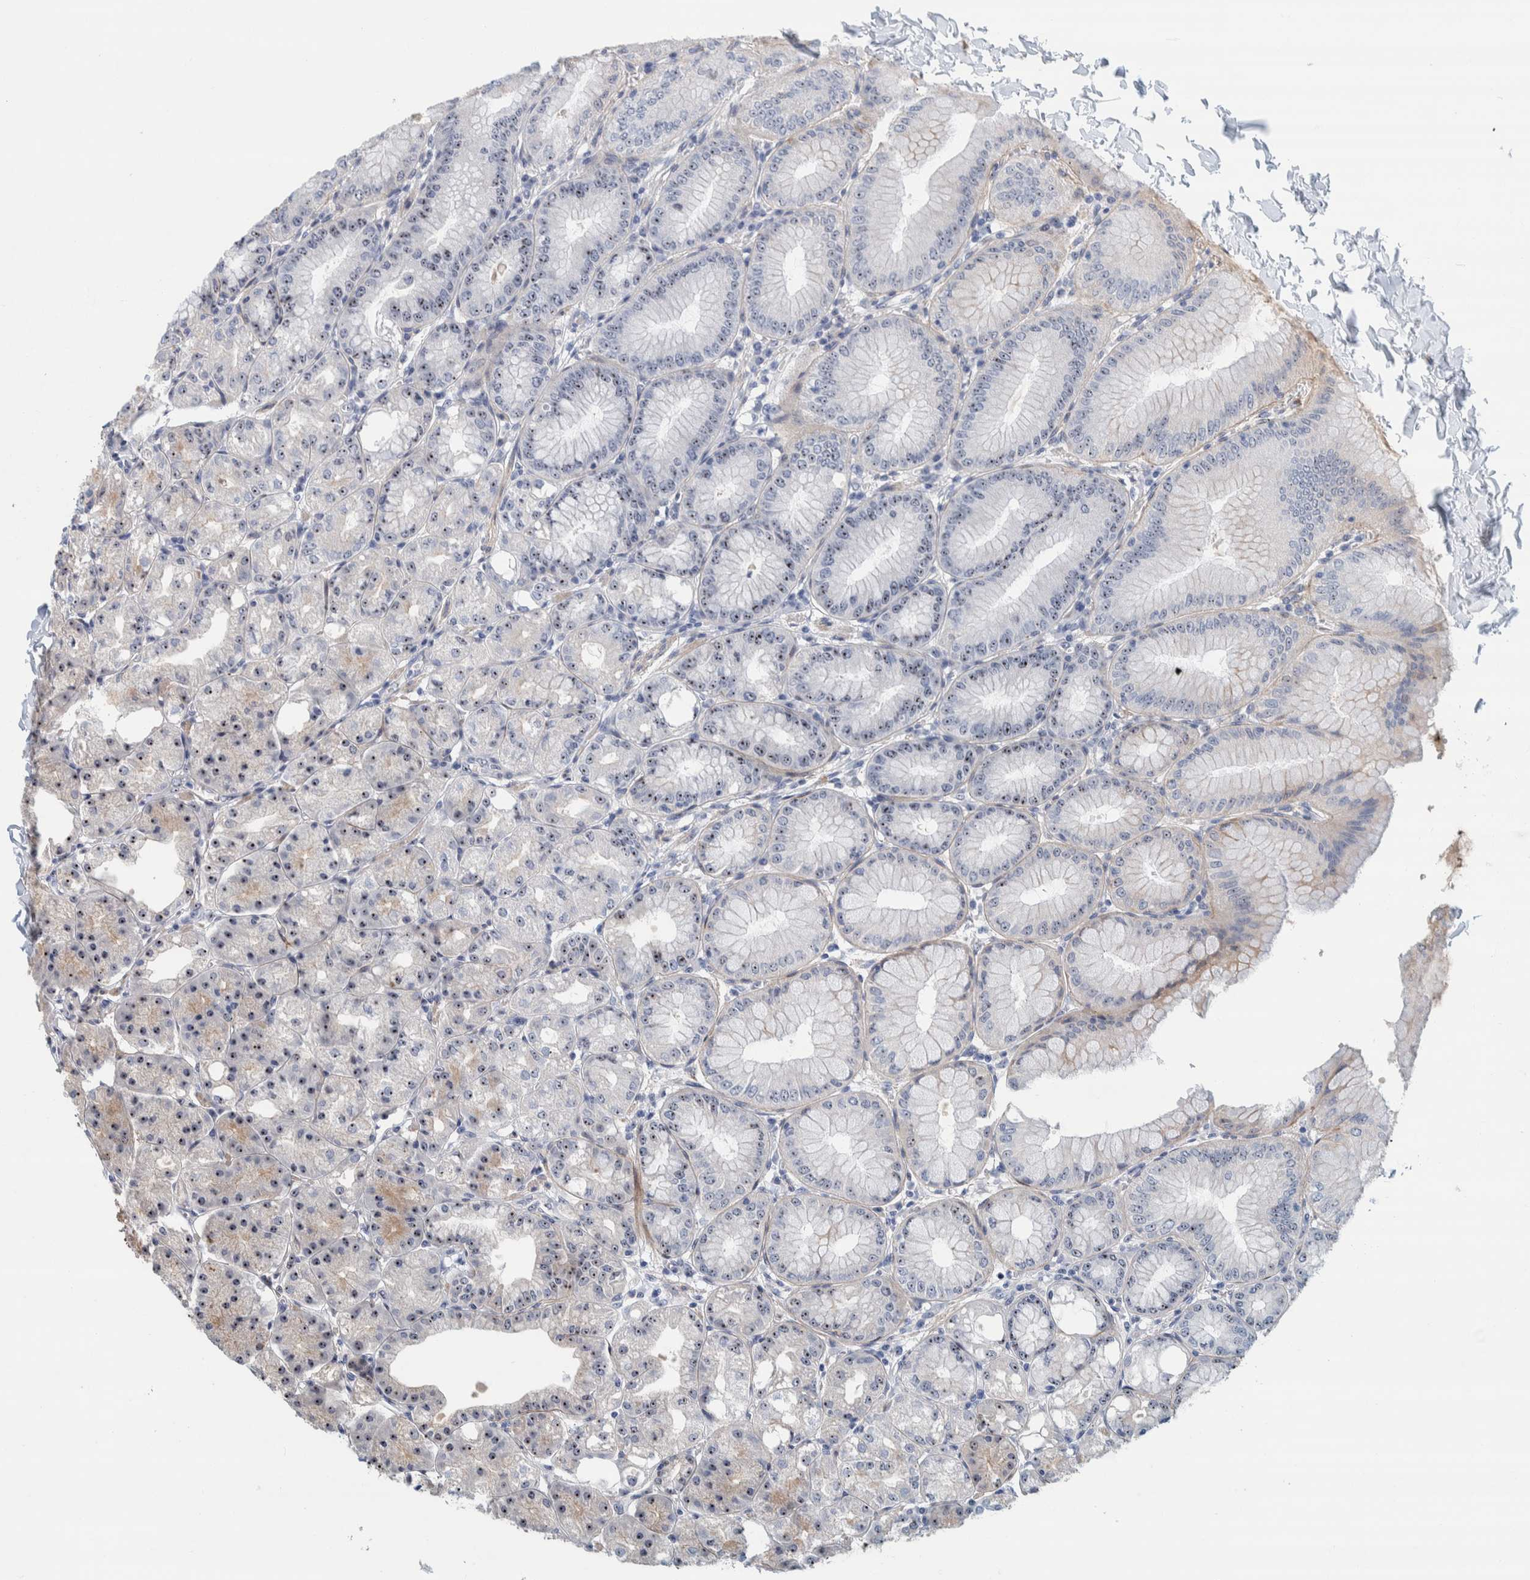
{"staining": {"intensity": "strong", "quantity": "25%-75%", "location": "cytoplasmic/membranous,nuclear"}, "tissue": "stomach", "cell_type": "Glandular cells", "image_type": "normal", "snomed": [{"axis": "morphology", "description": "Normal tissue, NOS"}, {"axis": "topography", "description": "Stomach, lower"}], "caption": "Protein analysis of benign stomach shows strong cytoplasmic/membranous,nuclear positivity in approximately 25%-75% of glandular cells.", "gene": "NOL11", "patient": {"sex": "male", "age": 71}}